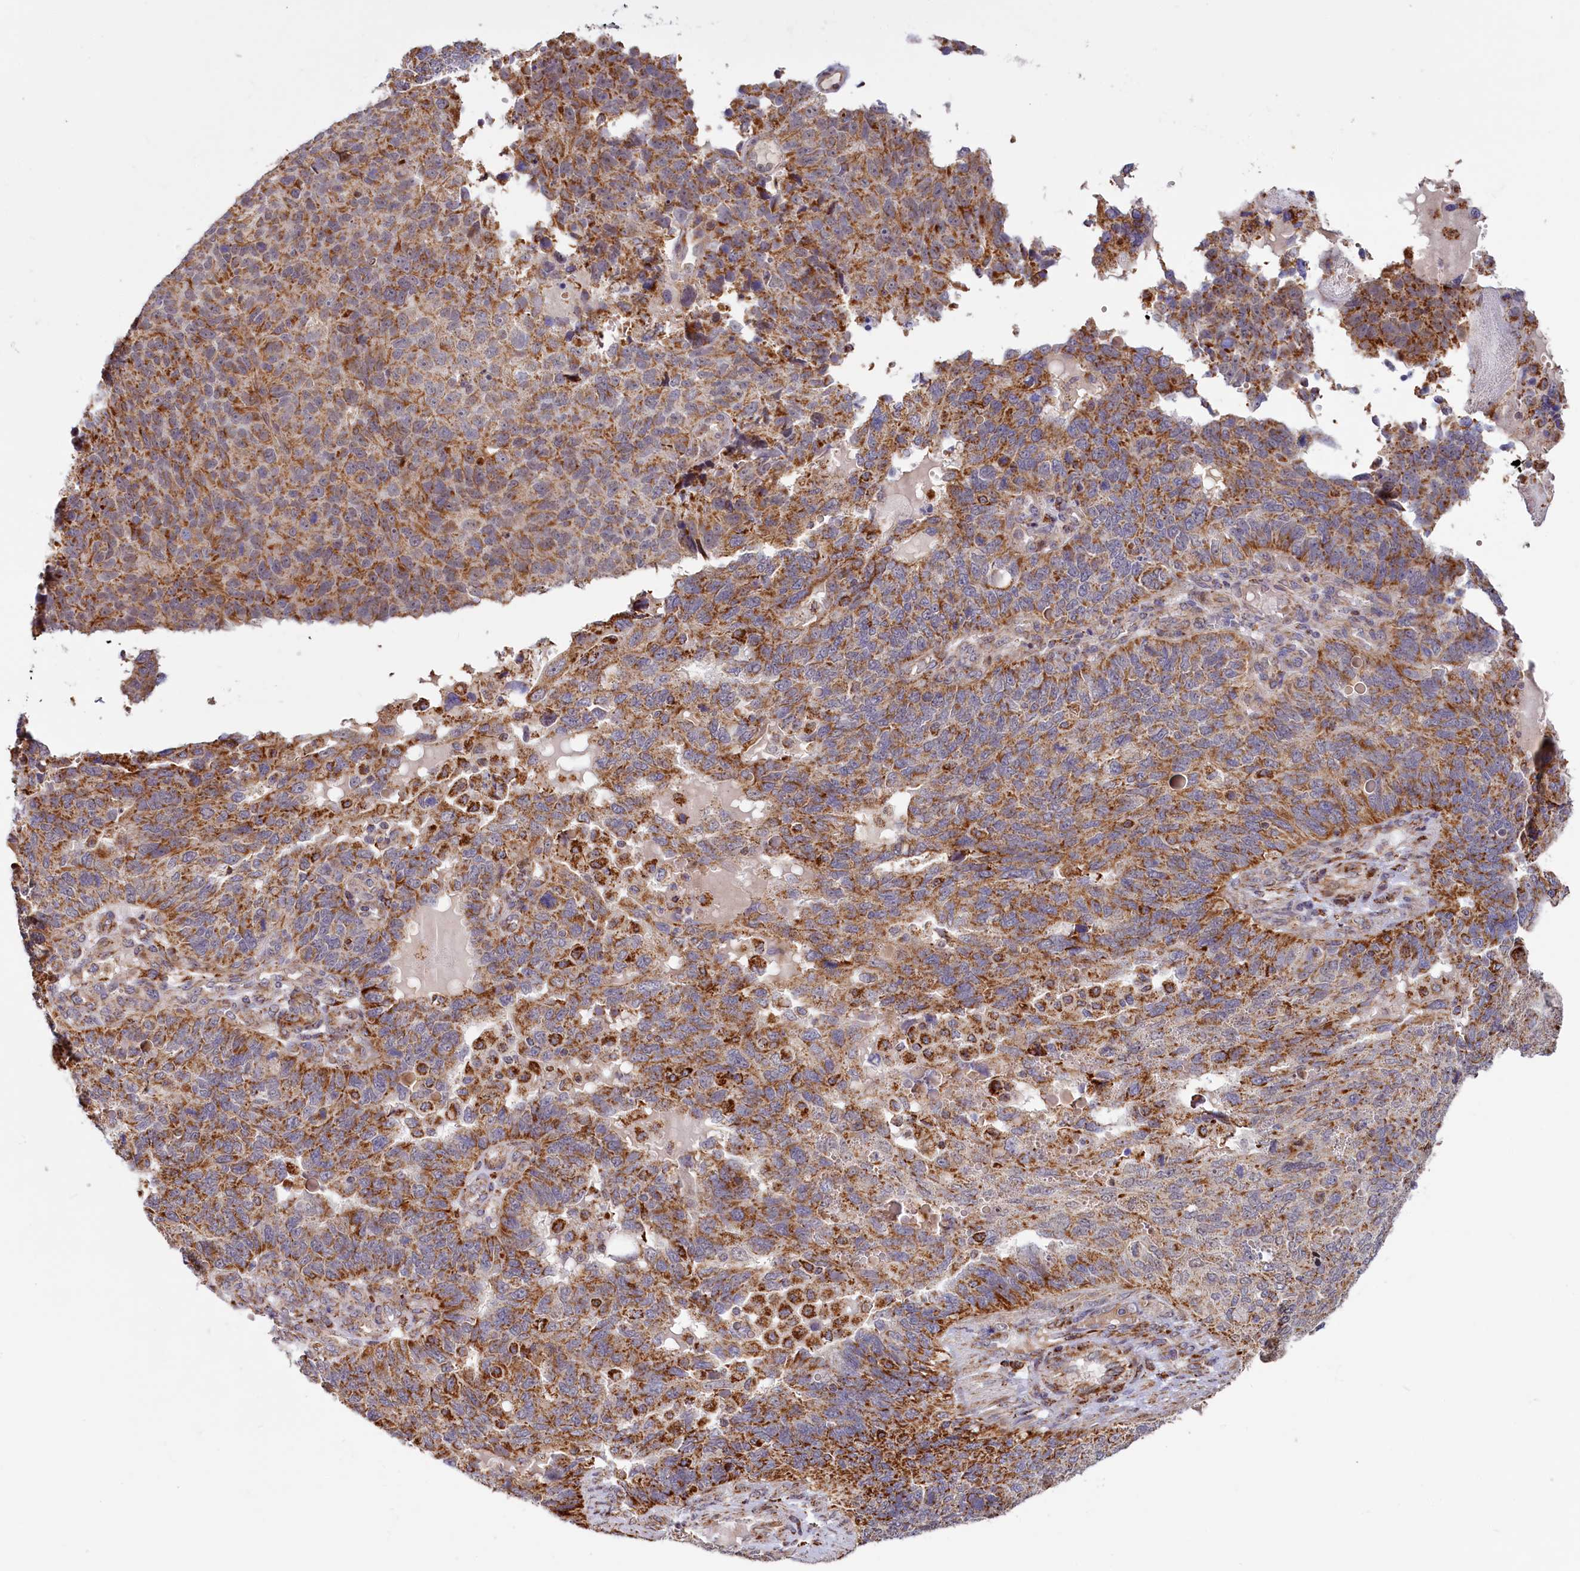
{"staining": {"intensity": "moderate", "quantity": ">75%", "location": "cytoplasmic/membranous"}, "tissue": "endometrial cancer", "cell_type": "Tumor cells", "image_type": "cancer", "snomed": [{"axis": "morphology", "description": "Adenocarcinoma, NOS"}, {"axis": "topography", "description": "Endometrium"}], "caption": "Endometrial adenocarcinoma stained with a brown dye displays moderate cytoplasmic/membranous positive positivity in about >75% of tumor cells.", "gene": "DYNC2H1", "patient": {"sex": "female", "age": 66}}